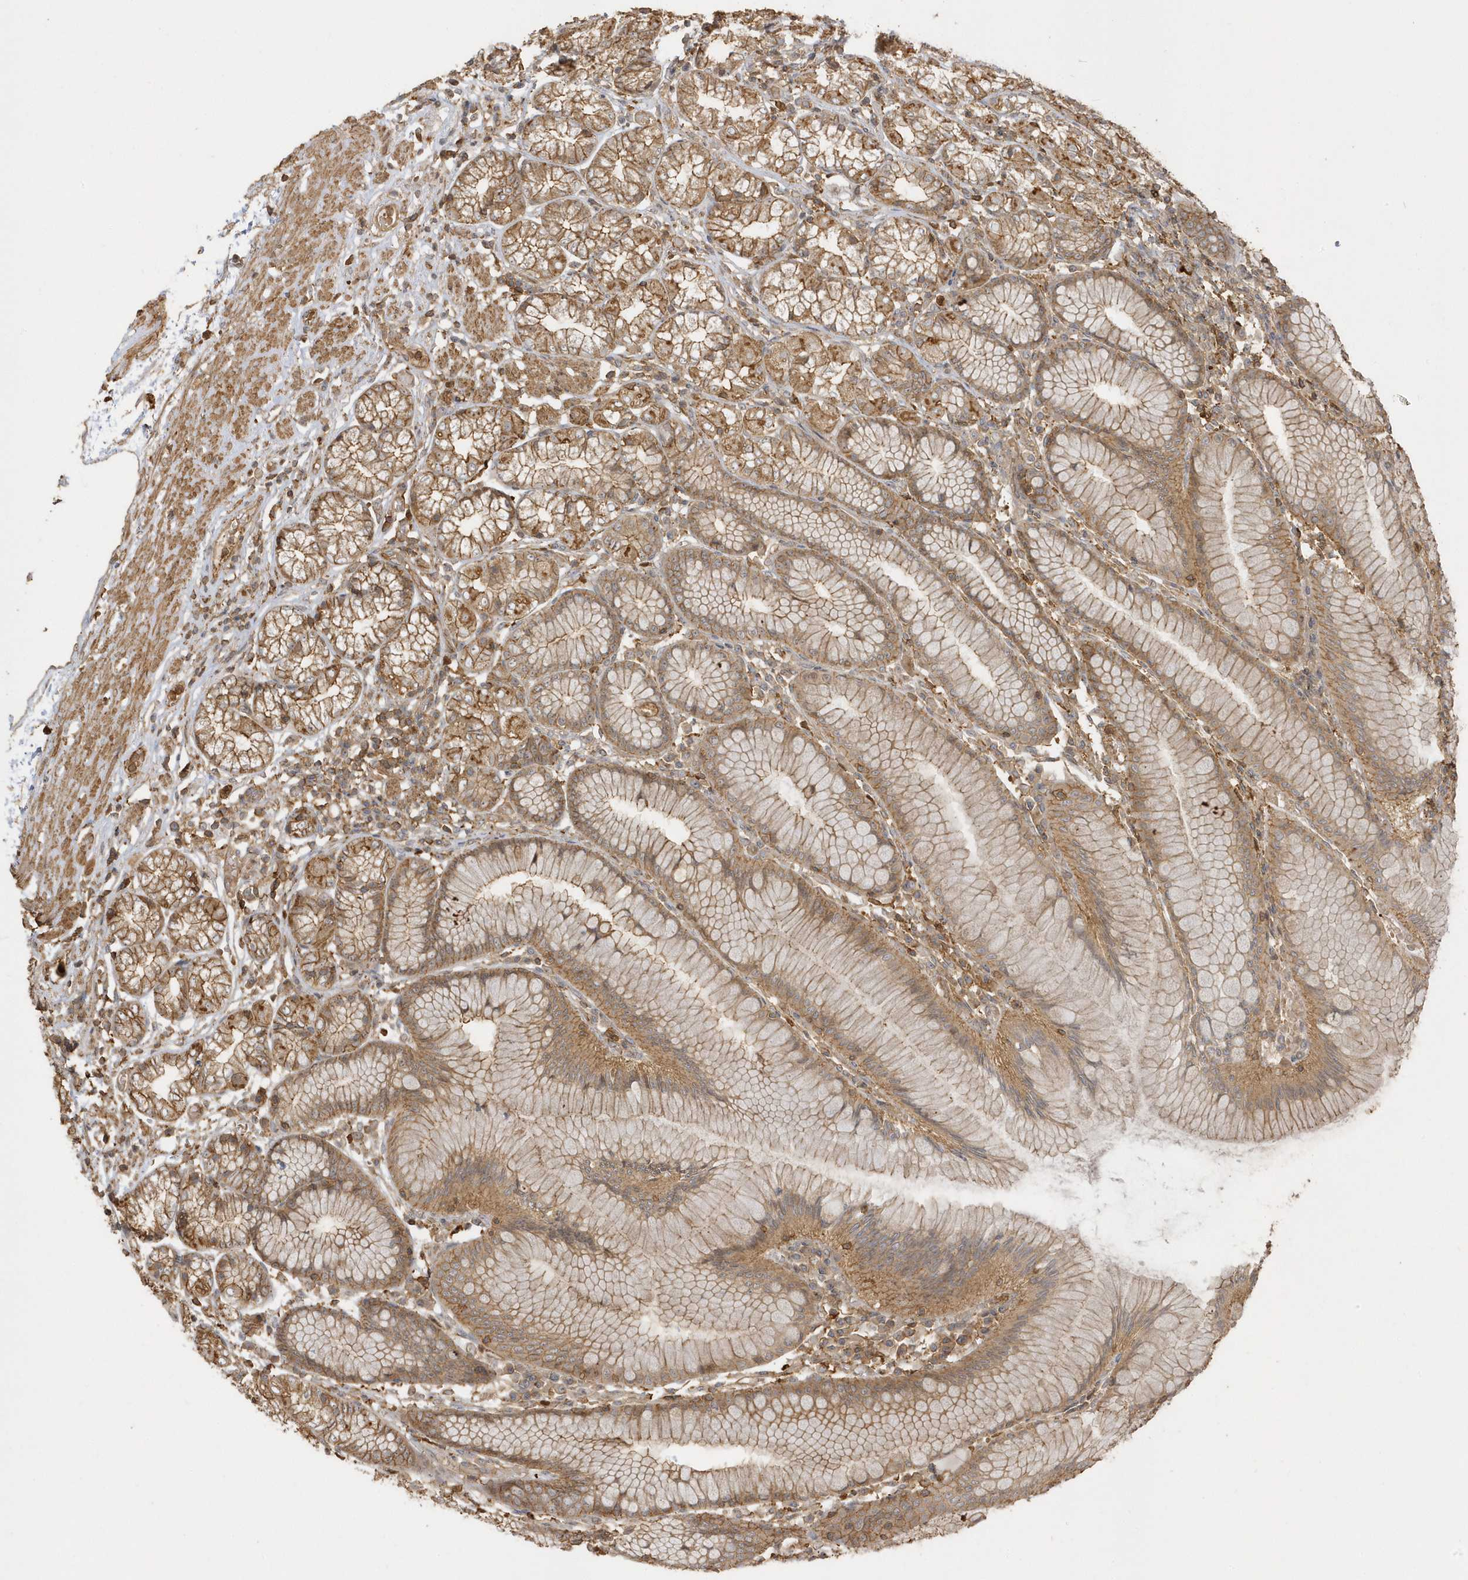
{"staining": {"intensity": "moderate", "quantity": ">75%", "location": "cytoplasmic/membranous"}, "tissue": "stomach", "cell_type": "Glandular cells", "image_type": "normal", "snomed": [{"axis": "morphology", "description": "Normal tissue, NOS"}, {"axis": "topography", "description": "Stomach"}], "caption": "The photomicrograph shows a brown stain indicating the presence of a protein in the cytoplasmic/membranous of glandular cells in stomach. Immunohistochemistry stains the protein in brown and the nuclei are stained blue.", "gene": "ZBTB8A", "patient": {"sex": "female", "age": 57}}